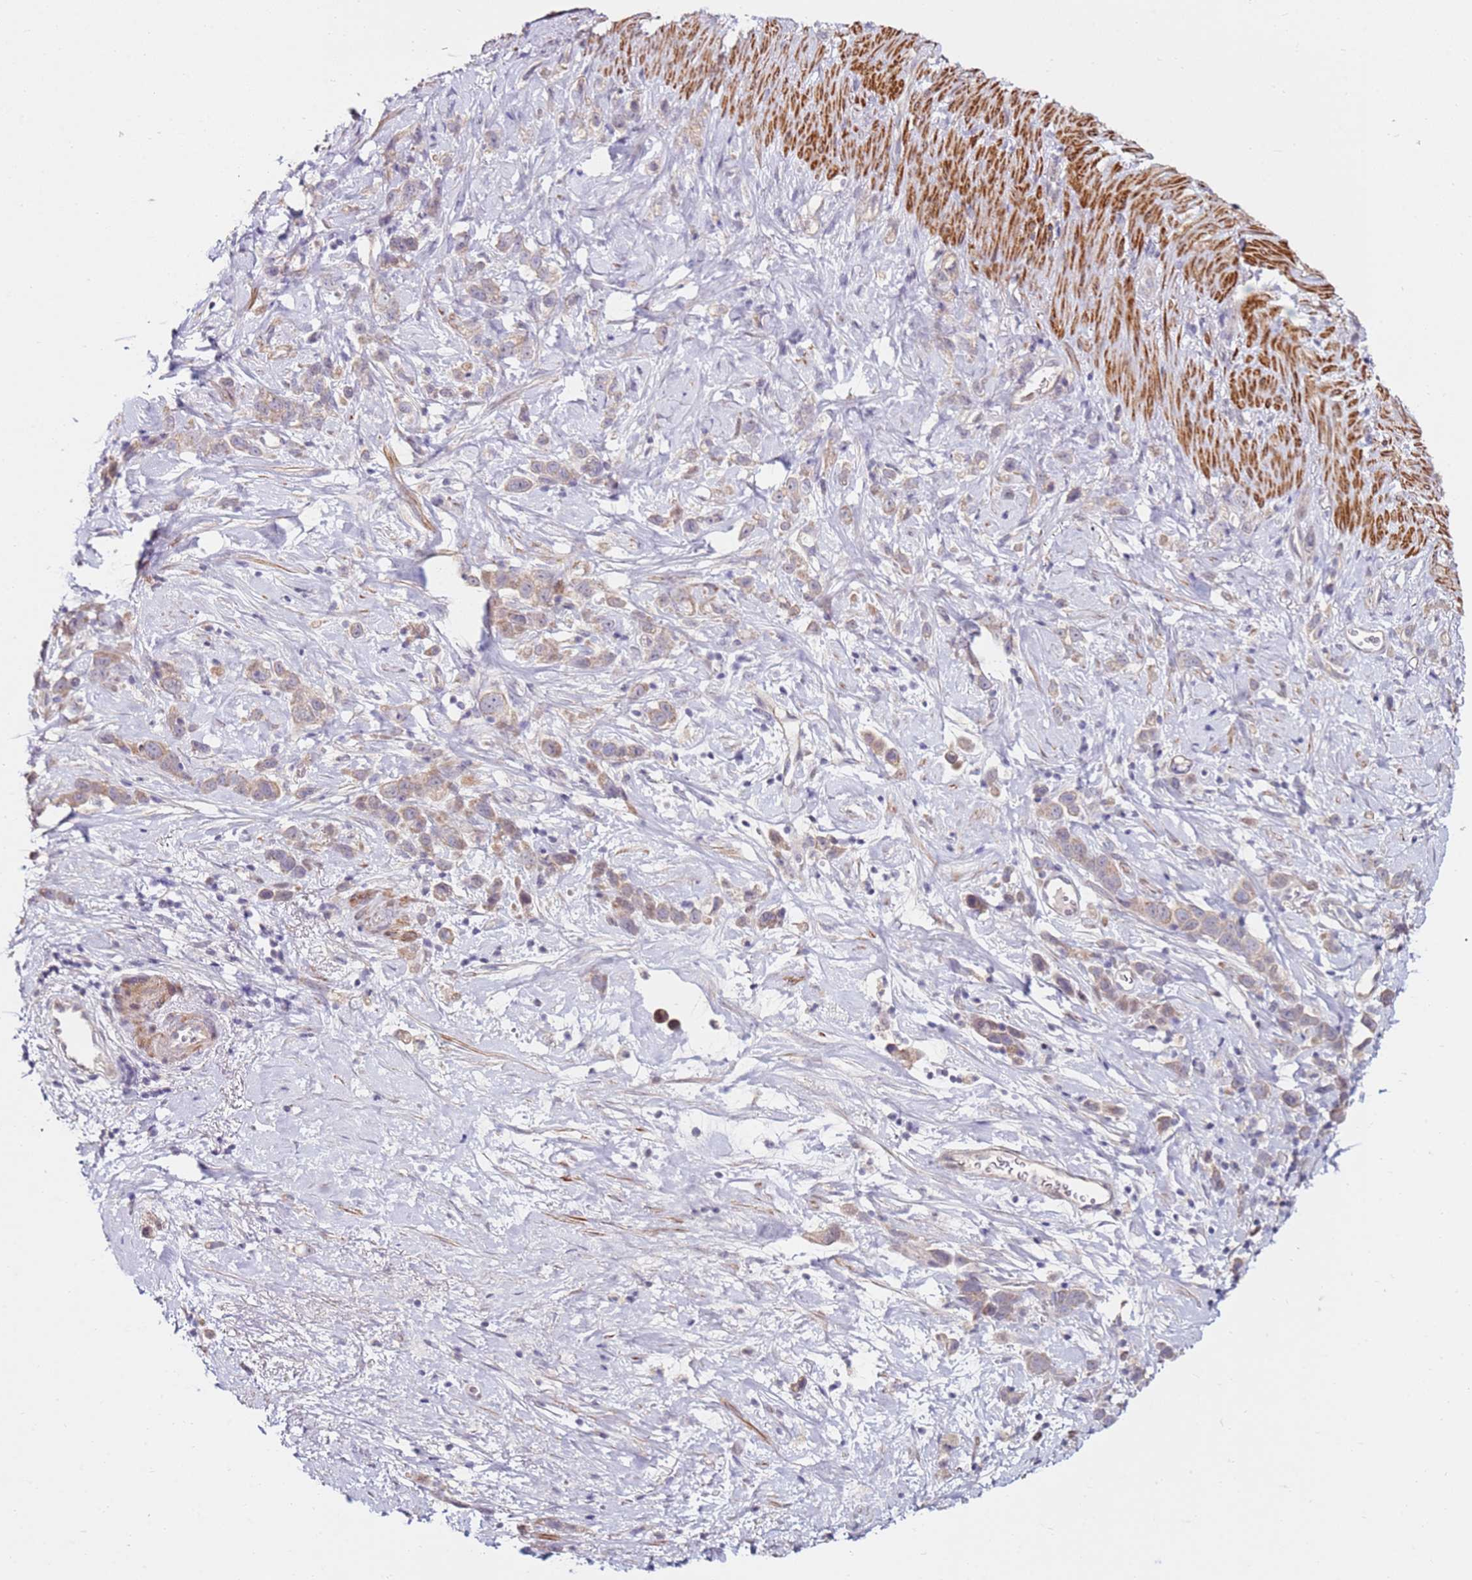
{"staining": {"intensity": "weak", "quantity": "25%-75%", "location": "cytoplasmic/membranous"}, "tissue": "stomach cancer", "cell_type": "Tumor cells", "image_type": "cancer", "snomed": [{"axis": "morphology", "description": "Adenocarcinoma, NOS"}, {"axis": "topography", "description": "Stomach"}], "caption": "Stomach cancer stained for a protein (brown) shows weak cytoplasmic/membranous positive staining in approximately 25%-75% of tumor cells.", "gene": "RARS2", "patient": {"sex": "female", "age": 65}}